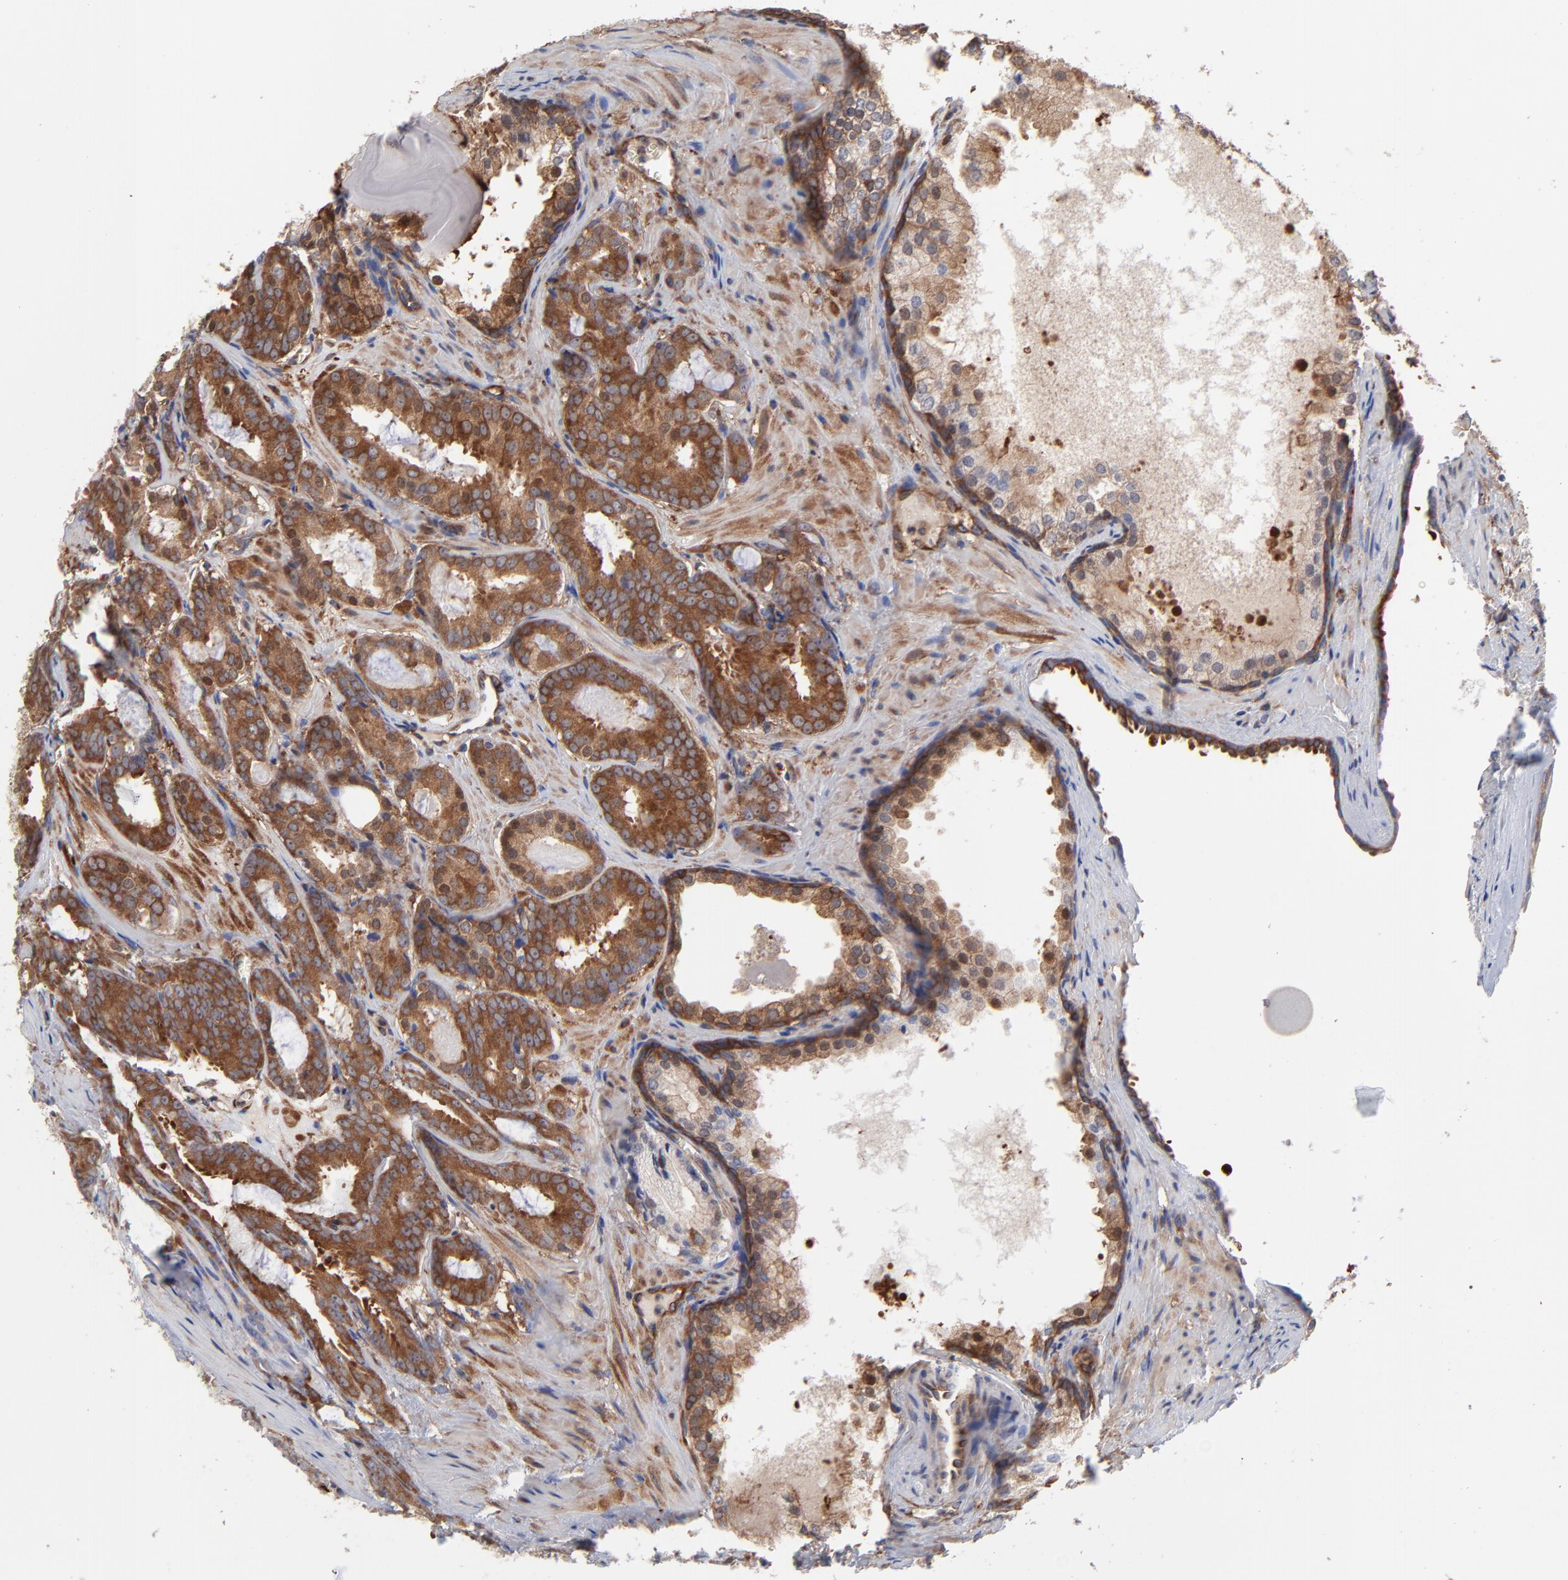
{"staining": {"intensity": "moderate", "quantity": ">75%", "location": "cytoplasmic/membranous"}, "tissue": "prostate cancer", "cell_type": "Tumor cells", "image_type": "cancer", "snomed": [{"axis": "morphology", "description": "Adenocarcinoma, Medium grade"}, {"axis": "topography", "description": "Prostate"}], "caption": "This image shows immunohistochemistry (IHC) staining of human prostate medium-grade adenocarcinoma, with medium moderate cytoplasmic/membranous expression in about >75% of tumor cells.", "gene": "NFKBIA", "patient": {"sex": "male", "age": 64}}